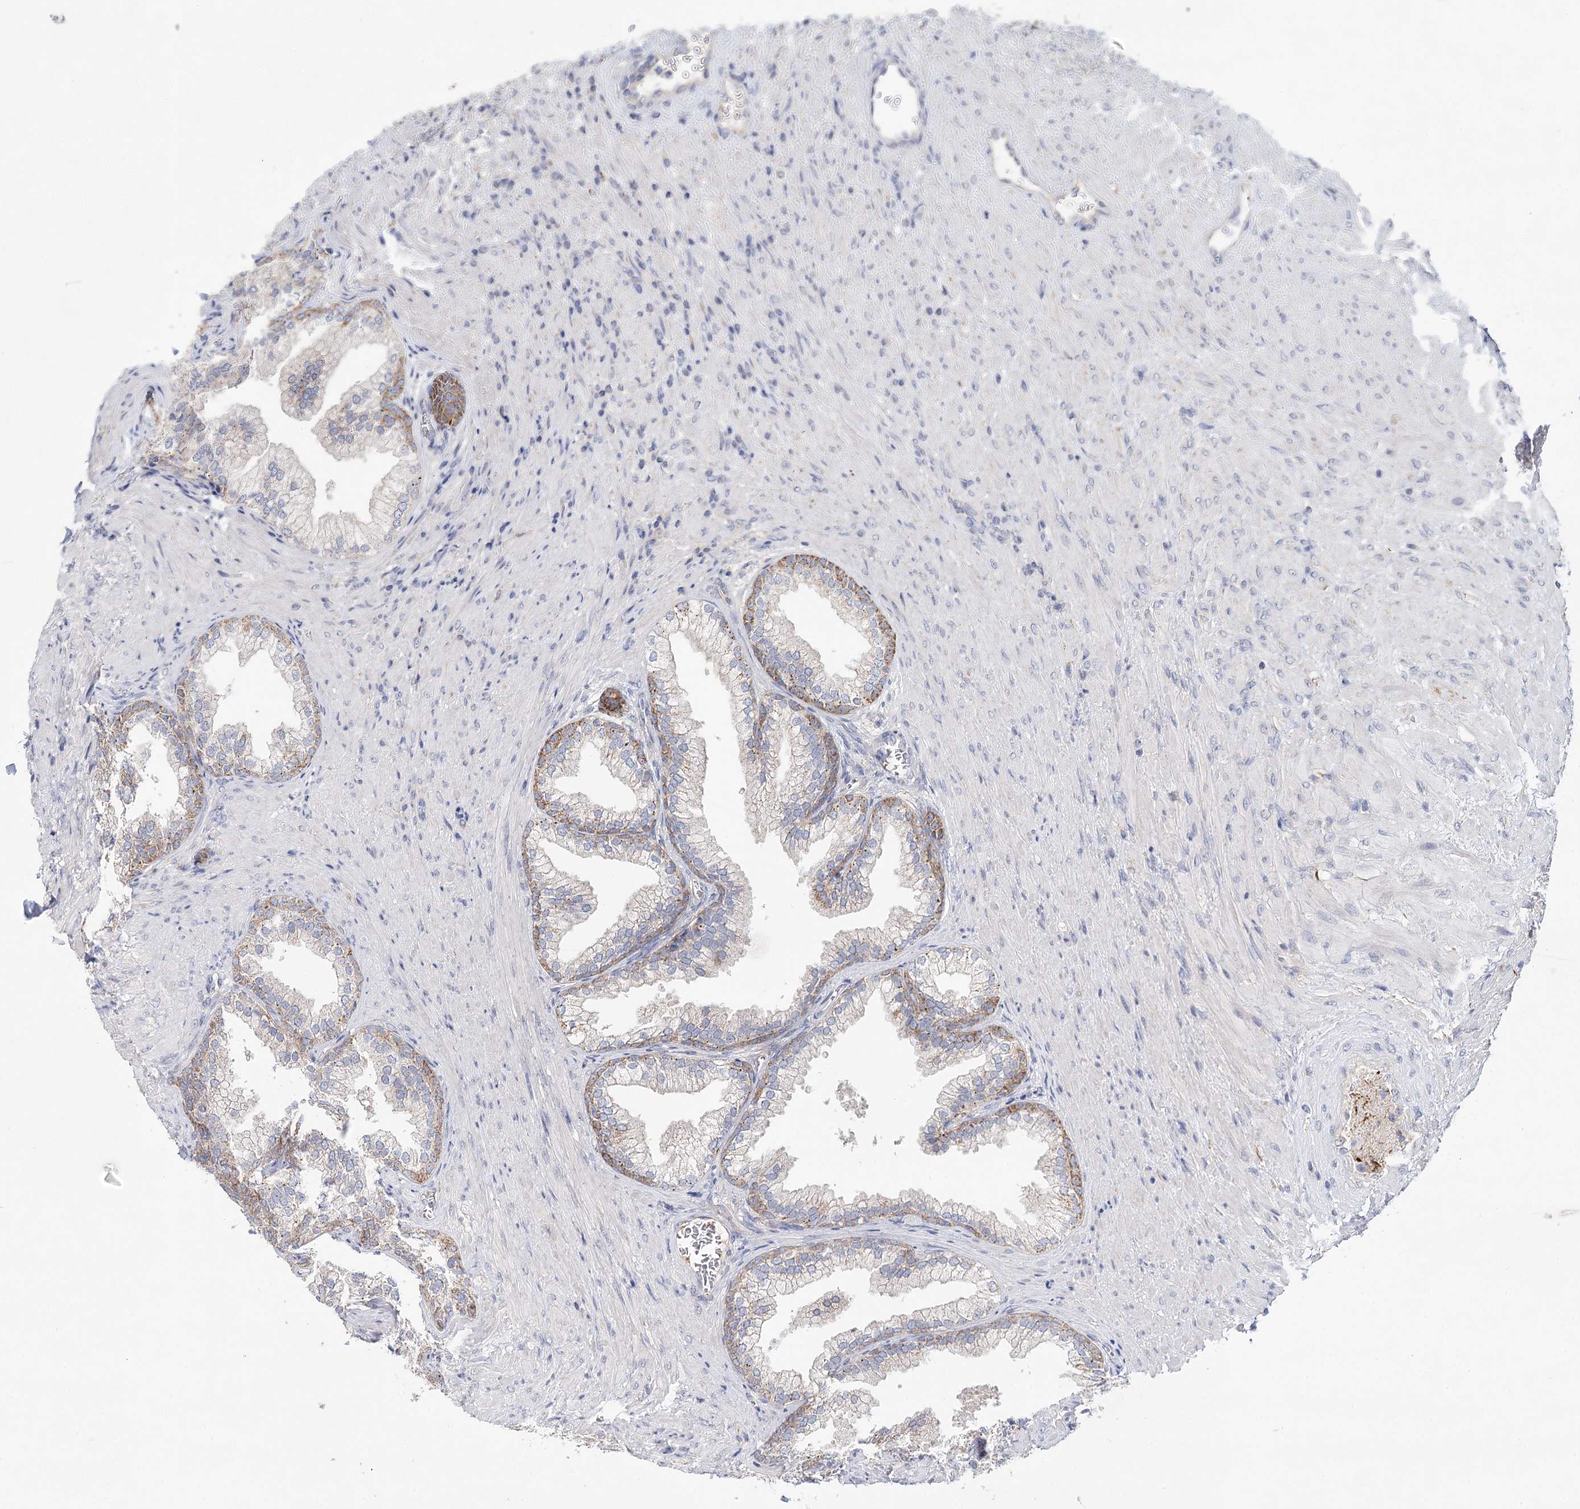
{"staining": {"intensity": "moderate", "quantity": "<25%", "location": "cytoplasmic/membranous"}, "tissue": "prostate", "cell_type": "Glandular cells", "image_type": "normal", "snomed": [{"axis": "morphology", "description": "Normal tissue, NOS"}, {"axis": "topography", "description": "Prostate"}], "caption": "Moderate cytoplasmic/membranous positivity is identified in approximately <25% of glandular cells in benign prostate.", "gene": "ARHGAP44", "patient": {"sex": "male", "age": 76}}